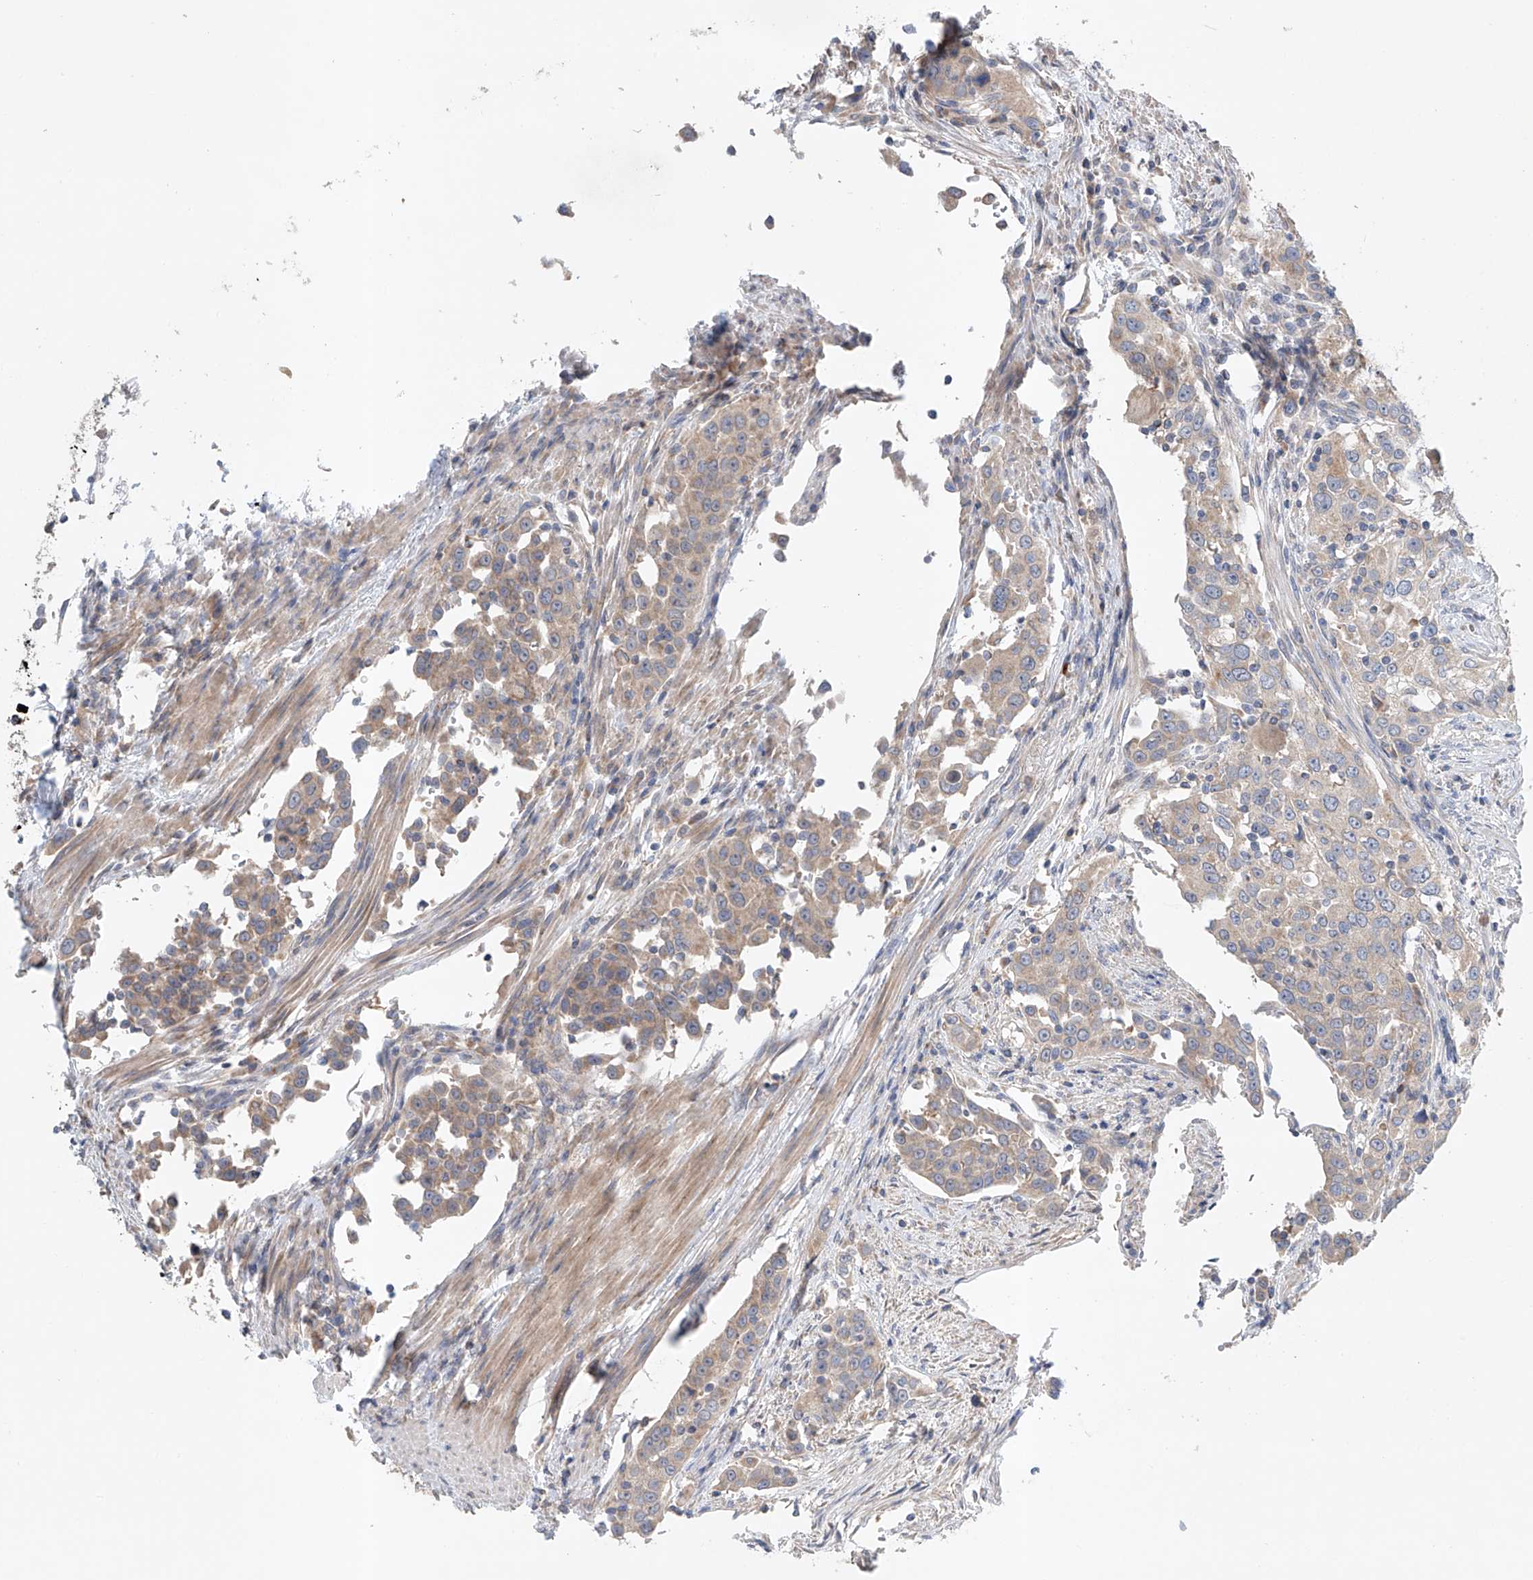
{"staining": {"intensity": "weak", "quantity": ">75%", "location": "cytoplasmic/membranous"}, "tissue": "urothelial cancer", "cell_type": "Tumor cells", "image_type": "cancer", "snomed": [{"axis": "morphology", "description": "Urothelial carcinoma, High grade"}, {"axis": "topography", "description": "Urinary bladder"}], "caption": "Protein staining of urothelial carcinoma (high-grade) tissue shows weak cytoplasmic/membranous staining in approximately >75% of tumor cells.", "gene": "GPC4", "patient": {"sex": "female", "age": 80}}